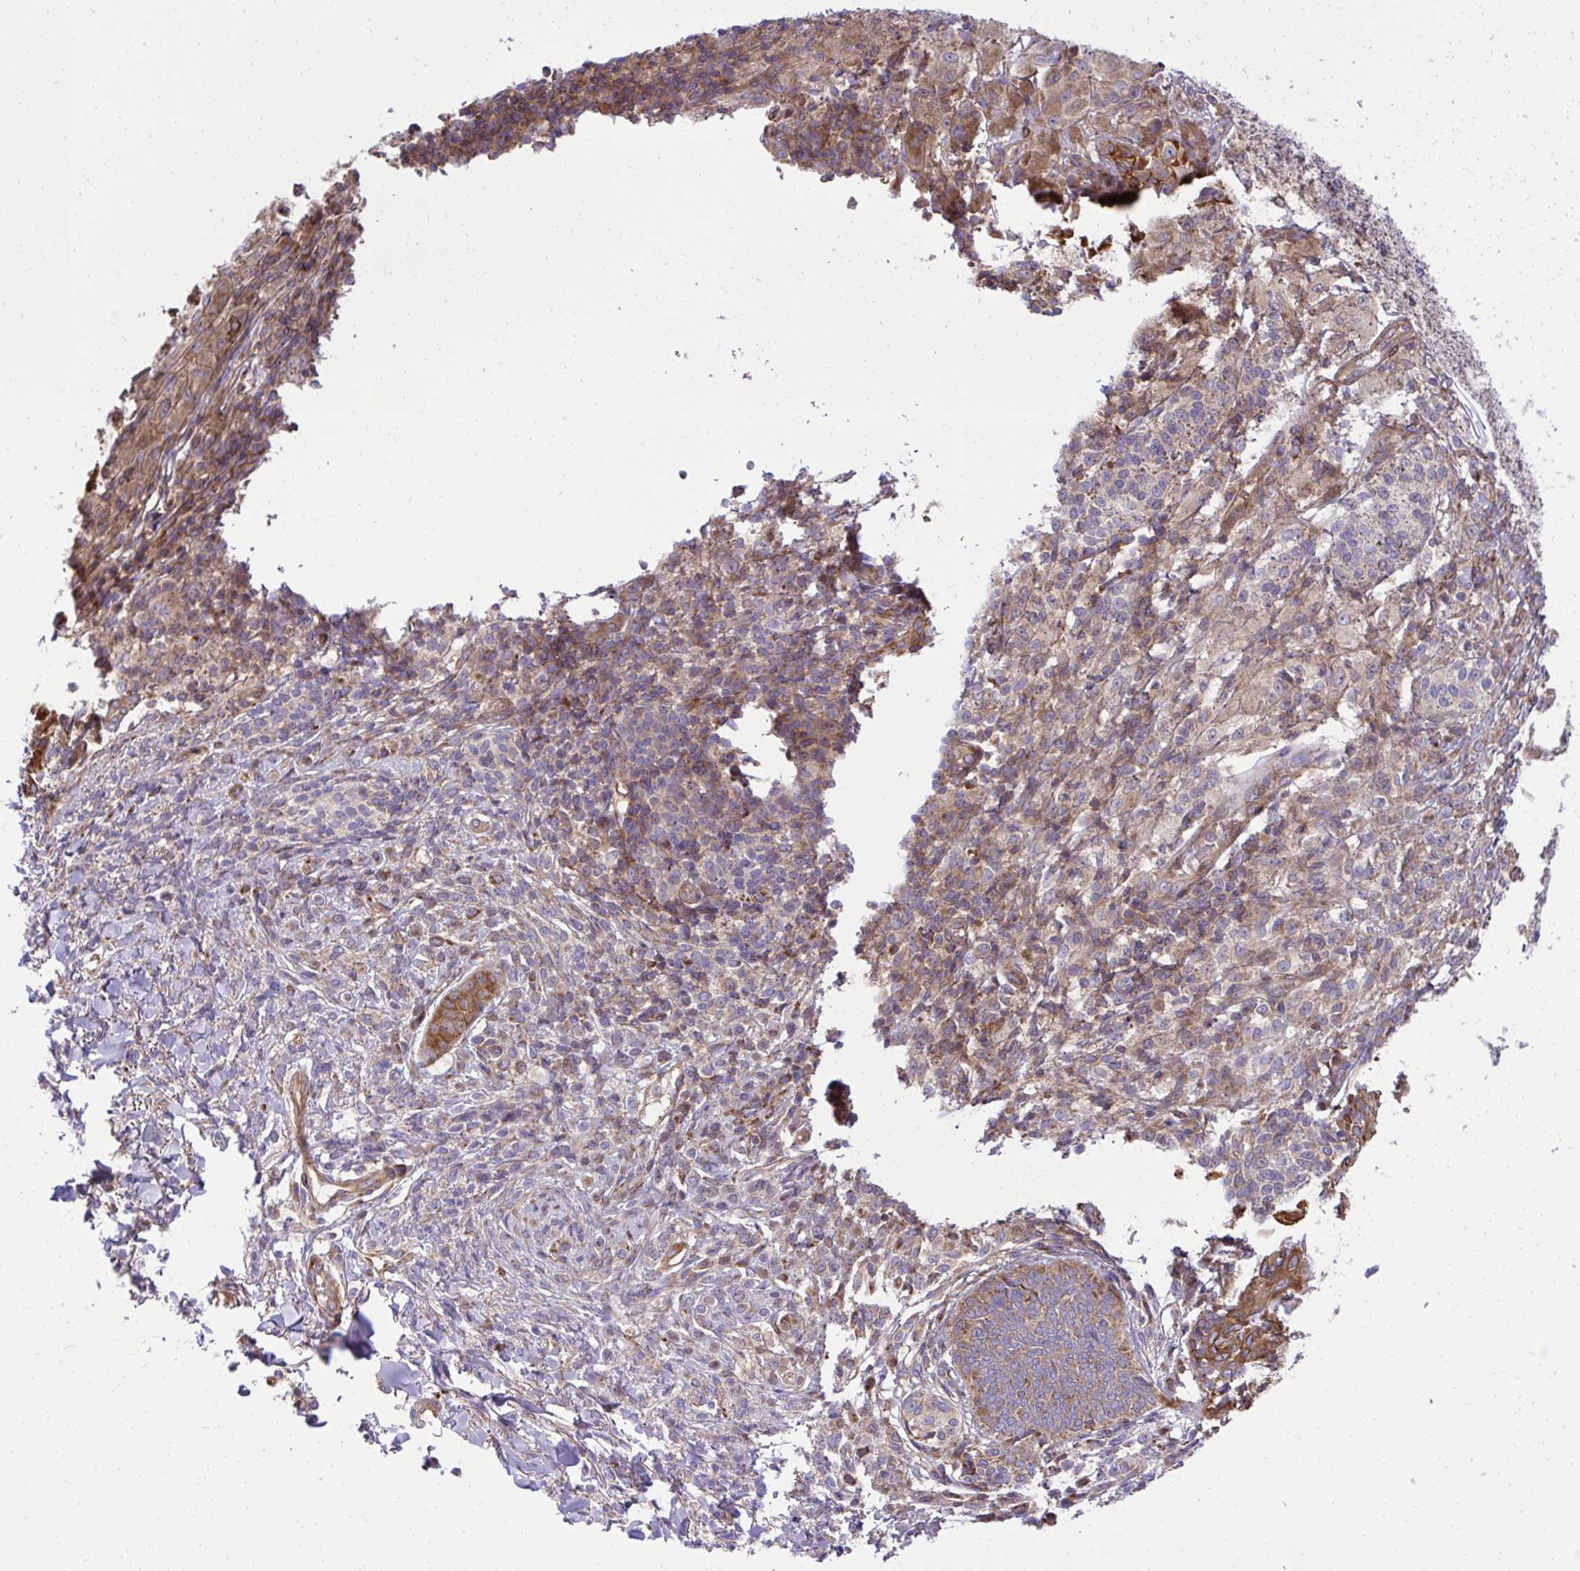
{"staining": {"intensity": "negative", "quantity": "none", "location": "none"}, "tissue": "melanoma", "cell_type": "Tumor cells", "image_type": "cancer", "snomed": [{"axis": "morphology", "description": "Malignant melanoma, NOS"}, {"axis": "topography", "description": "Skin"}], "caption": "This photomicrograph is of melanoma stained with IHC to label a protein in brown with the nuclei are counter-stained blue. There is no positivity in tumor cells. (Stains: DAB immunohistochemistry (IHC) with hematoxylin counter stain, Microscopy: brightfield microscopy at high magnification).", "gene": "NMNAT3", "patient": {"sex": "male", "age": 42}}